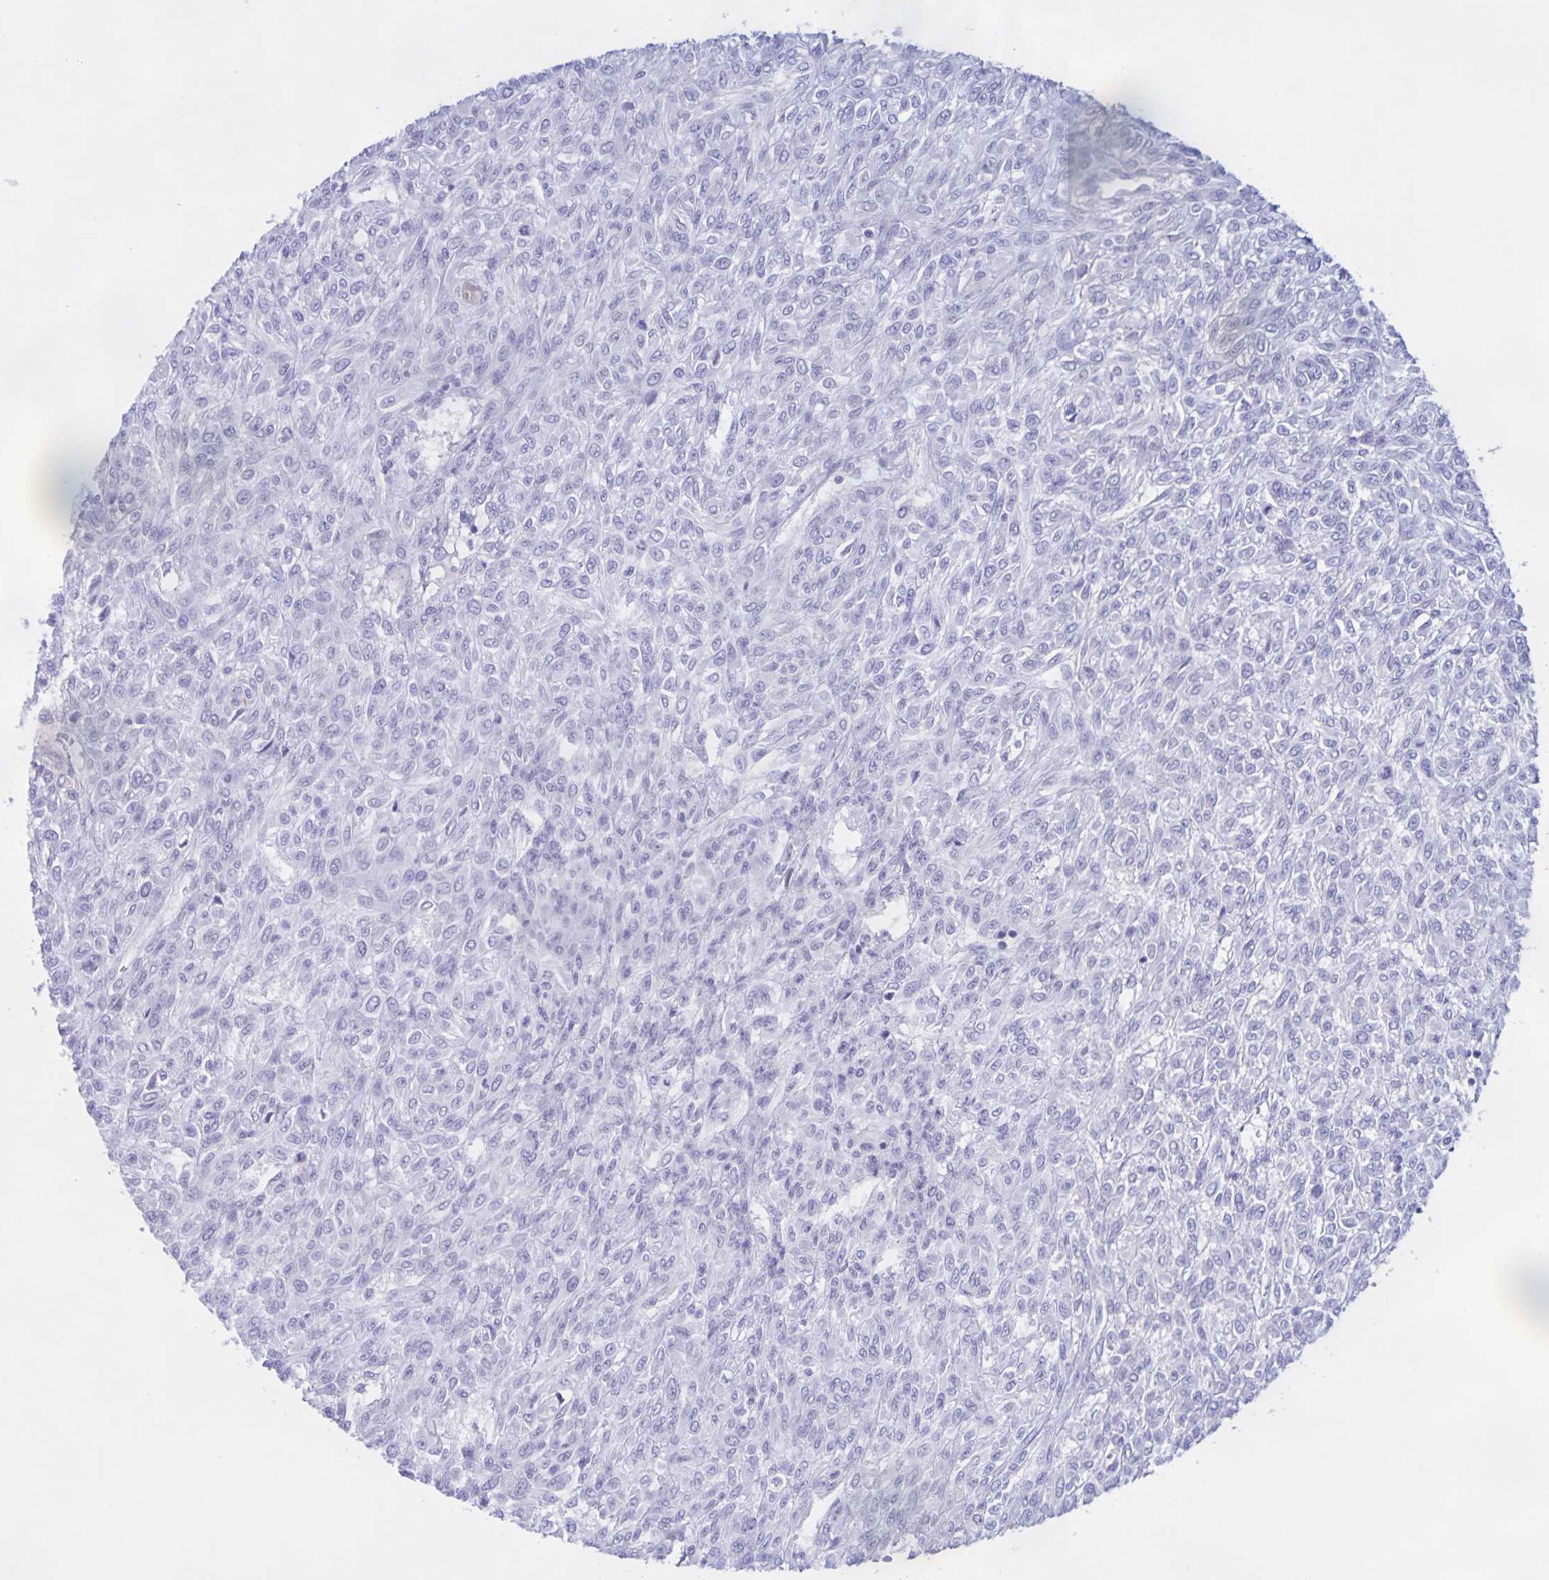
{"staining": {"intensity": "negative", "quantity": "none", "location": "none"}, "tissue": "renal cancer", "cell_type": "Tumor cells", "image_type": "cancer", "snomed": [{"axis": "morphology", "description": "Adenocarcinoma, NOS"}, {"axis": "topography", "description": "Kidney"}], "caption": "High power microscopy photomicrograph of an immunohistochemistry (IHC) image of renal cancer, revealing no significant positivity in tumor cells.", "gene": "CATSPER4", "patient": {"sex": "male", "age": 58}}